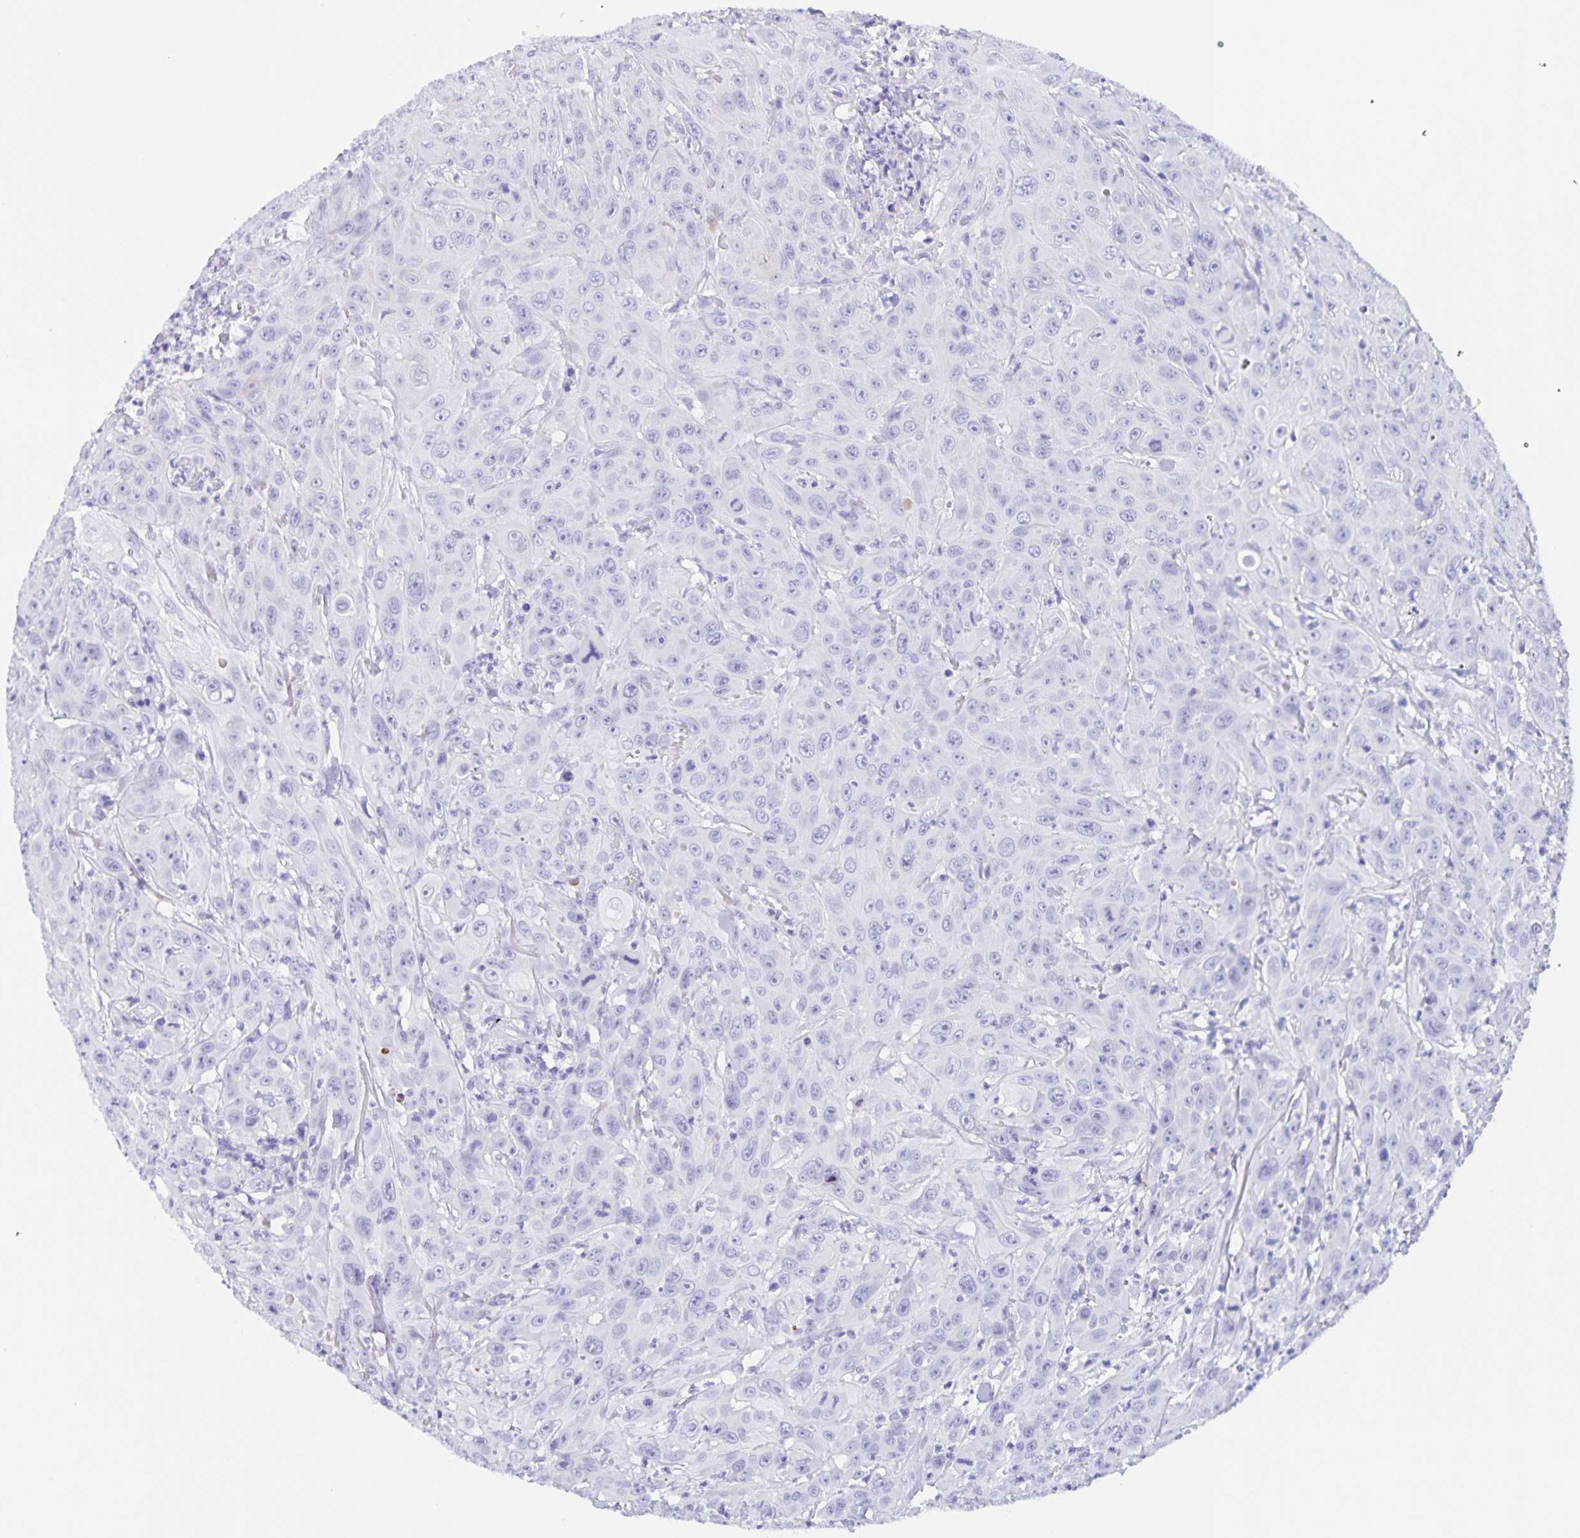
{"staining": {"intensity": "negative", "quantity": "none", "location": "none"}, "tissue": "head and neck cancer", "cell_type": "Tumor cells", "image_type": "cancer", "snomed": [{"axis": "morphology", "description": "Squamous cell carcinoma, NOS"}, {"axis": "topography", "description": "Skin"}, {"axis": "topography", "description": "Head-Neck"}], "caption": "Tumor cells show no significant staining in head and neck cancer.", "gene": "TGIF2LX", "patient": {"sex": "male", "age": 80}}